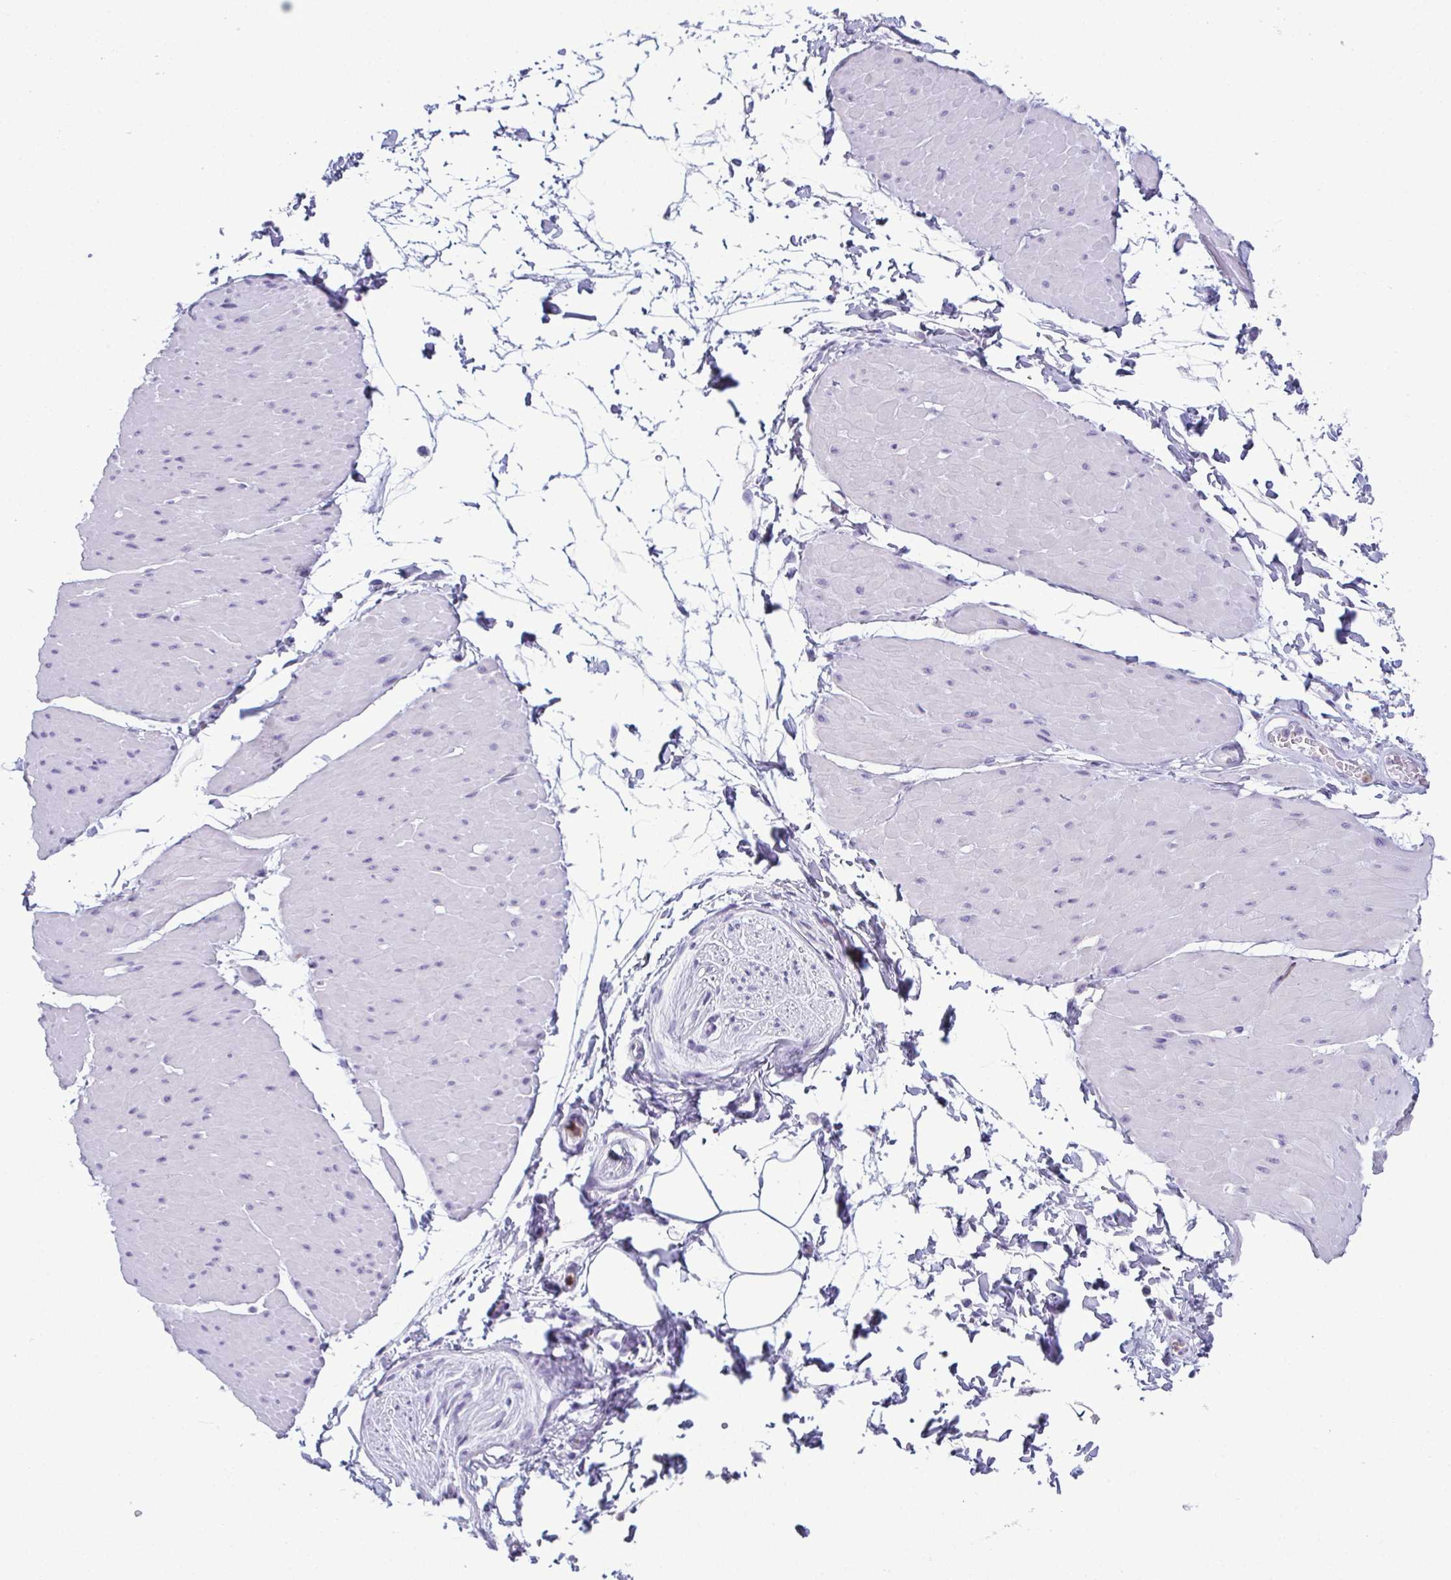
{"staining": {"intensity": "negative", "quantity": "none", "location": "none"}, "tissue": "adipose tissue", "cell_type": "Adipocytes", "image_type": "normal", "snomed": [{"axis": "morphology", "description": "Normal tissue, NOS"}, {"axis": "topography", "description": "Smooth muscle"}, {"axis": "topography", "description": "Peripheral nerve tissue"}], "caption": "High magnification brightfield microscopy of benign adipose tissue stained with DAB (brown) and counterstained with hematoxylin (blue): adipocytes show no significant expression. Nuclei are stained in blue.", "gene": "CDA", "patient": {"sex": "male", "age": 58}}